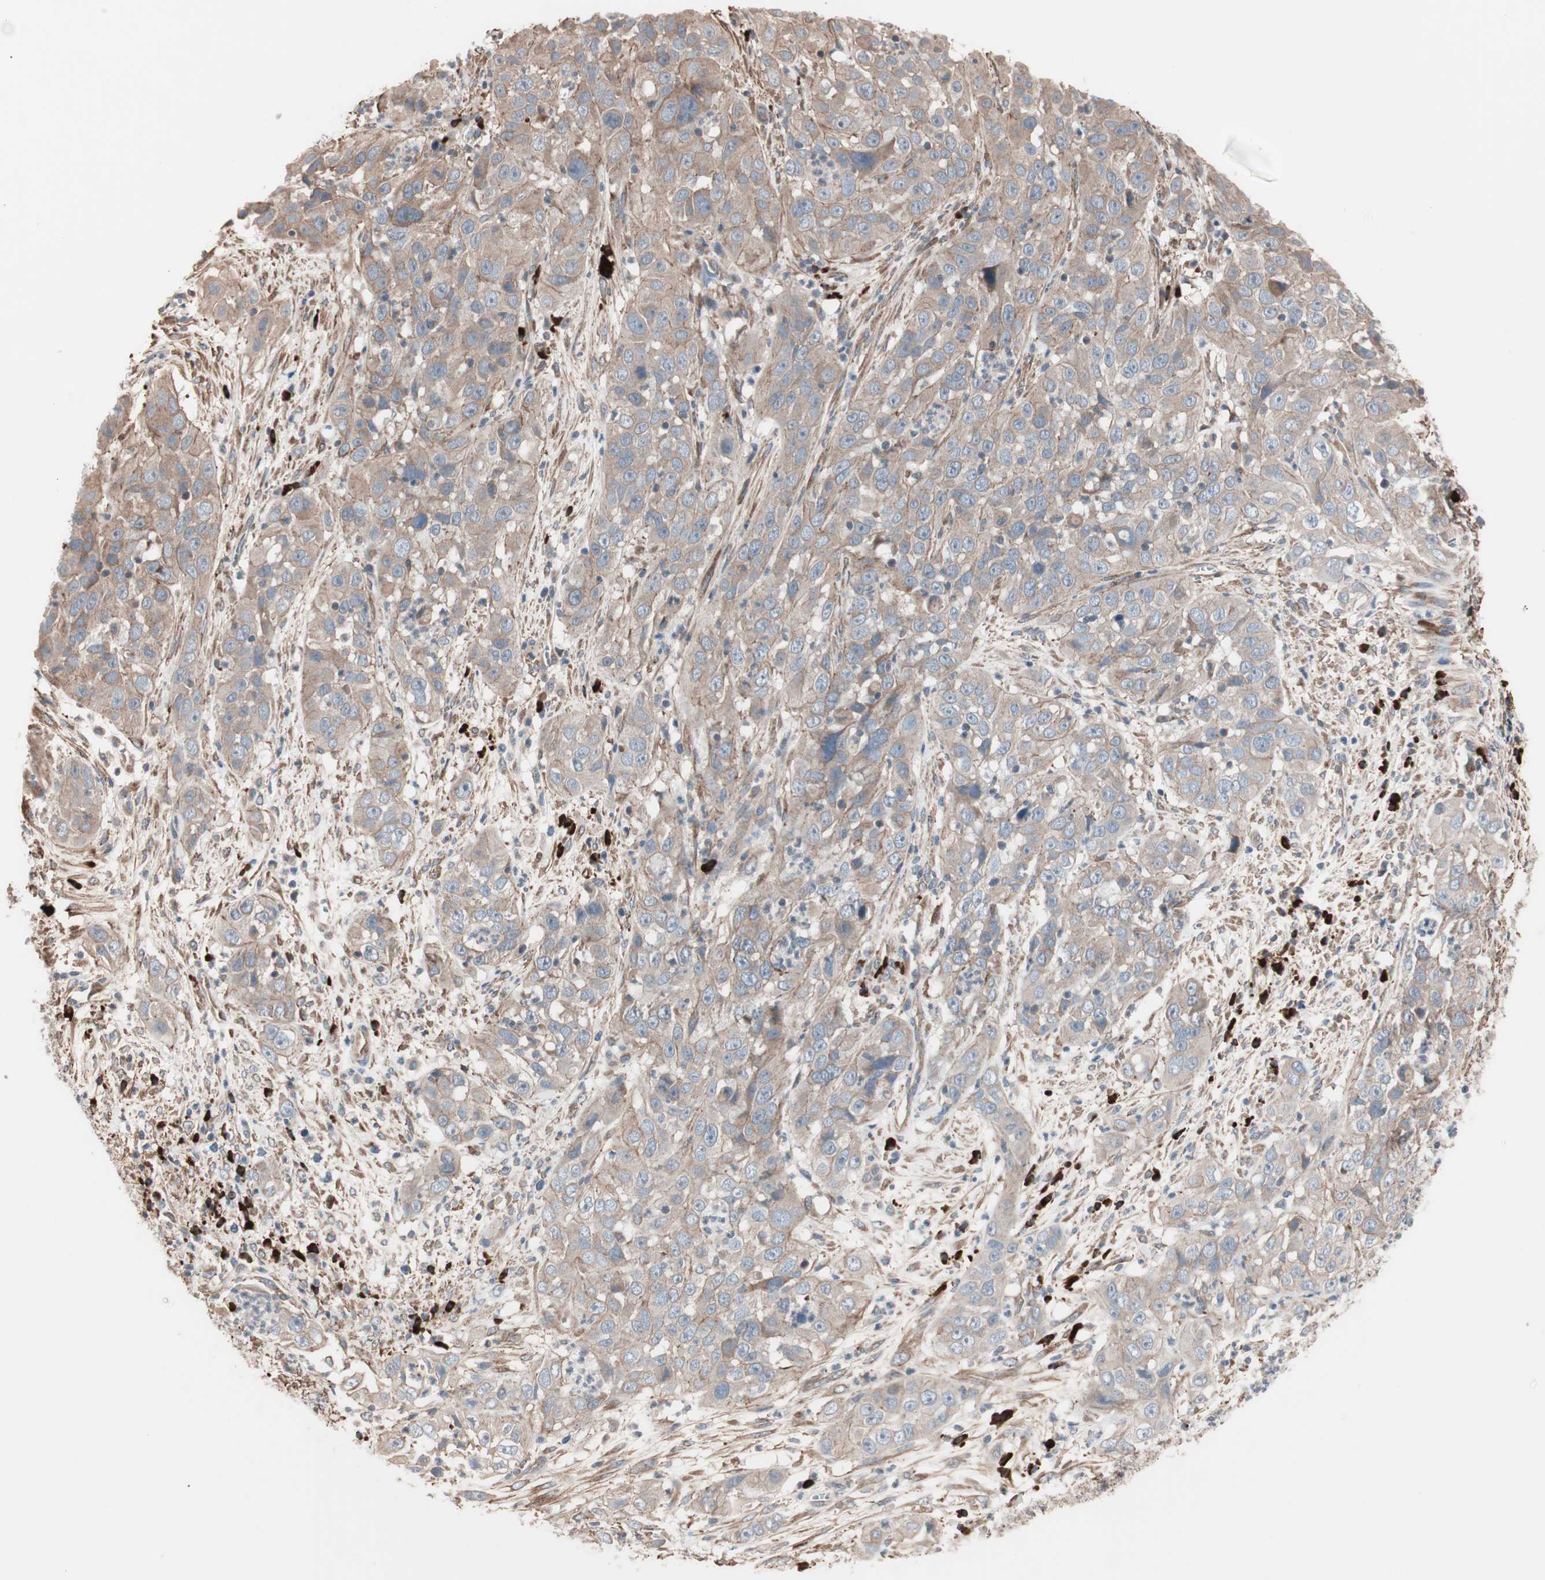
{"staining": {"intensity": "weak", "quantity": ">75%", "location": "cytoplasmic/membranous"}, "tissue": "cervical cancer", "cell_type": "Tumor cells", "image_type": "cancer", "snomed": [{"axis": "morphology", "description": "Squamous cell carcinoma, NOS"}, {"axis": "topography", "description": "Cervix"}], "caption": "Protein expression by immunohistochemistry shows weak cytoplasmic/membranous staining in approximately >75% of tumor cells in cervical cancer (squamous cell carcinoma).", "gene": "ALG5", "patient": {"sex": "female", "age": 32}}